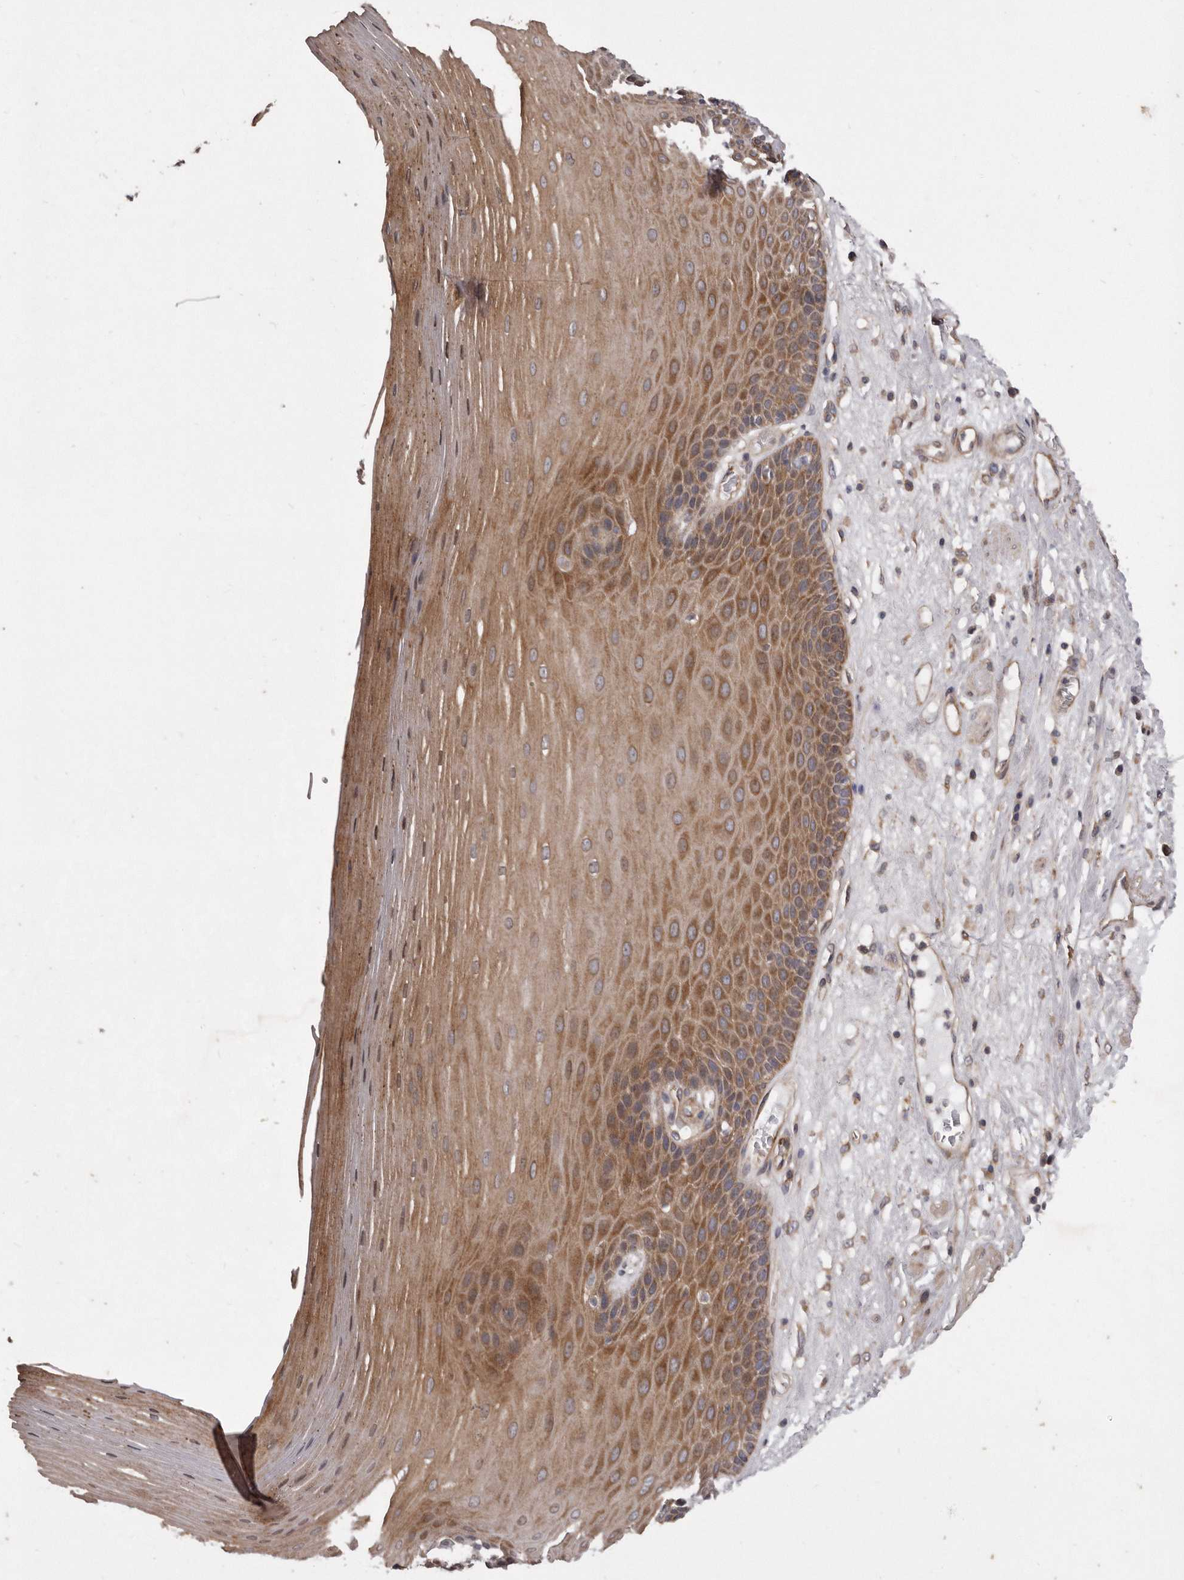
{"staining": {"intensity": "moderate", "quantity": ">75%", "location": "cytoplasmic/membranous"}, "tissue": "esophagus", "cell_type": "Squamous epithelial cells", "image_type": "normal", "snomed": [{"axis": "morphology", "description": "Normal tissue, NOS"}, {"axis": "topography", "description": "Esophagus"}], "caption": "The photomicrograph demonstrates a brown stain indicating the presence of a protein in the cytoplasmic/membranous of squamous epithelial cells in esophagus. The protein is stained brown, and the nuclei are stained in blue (DAB IHC with brightfield microscopy, high magnification).", "gene": "ARMCX1", "patient": {"sex": "male", "age": 62}}